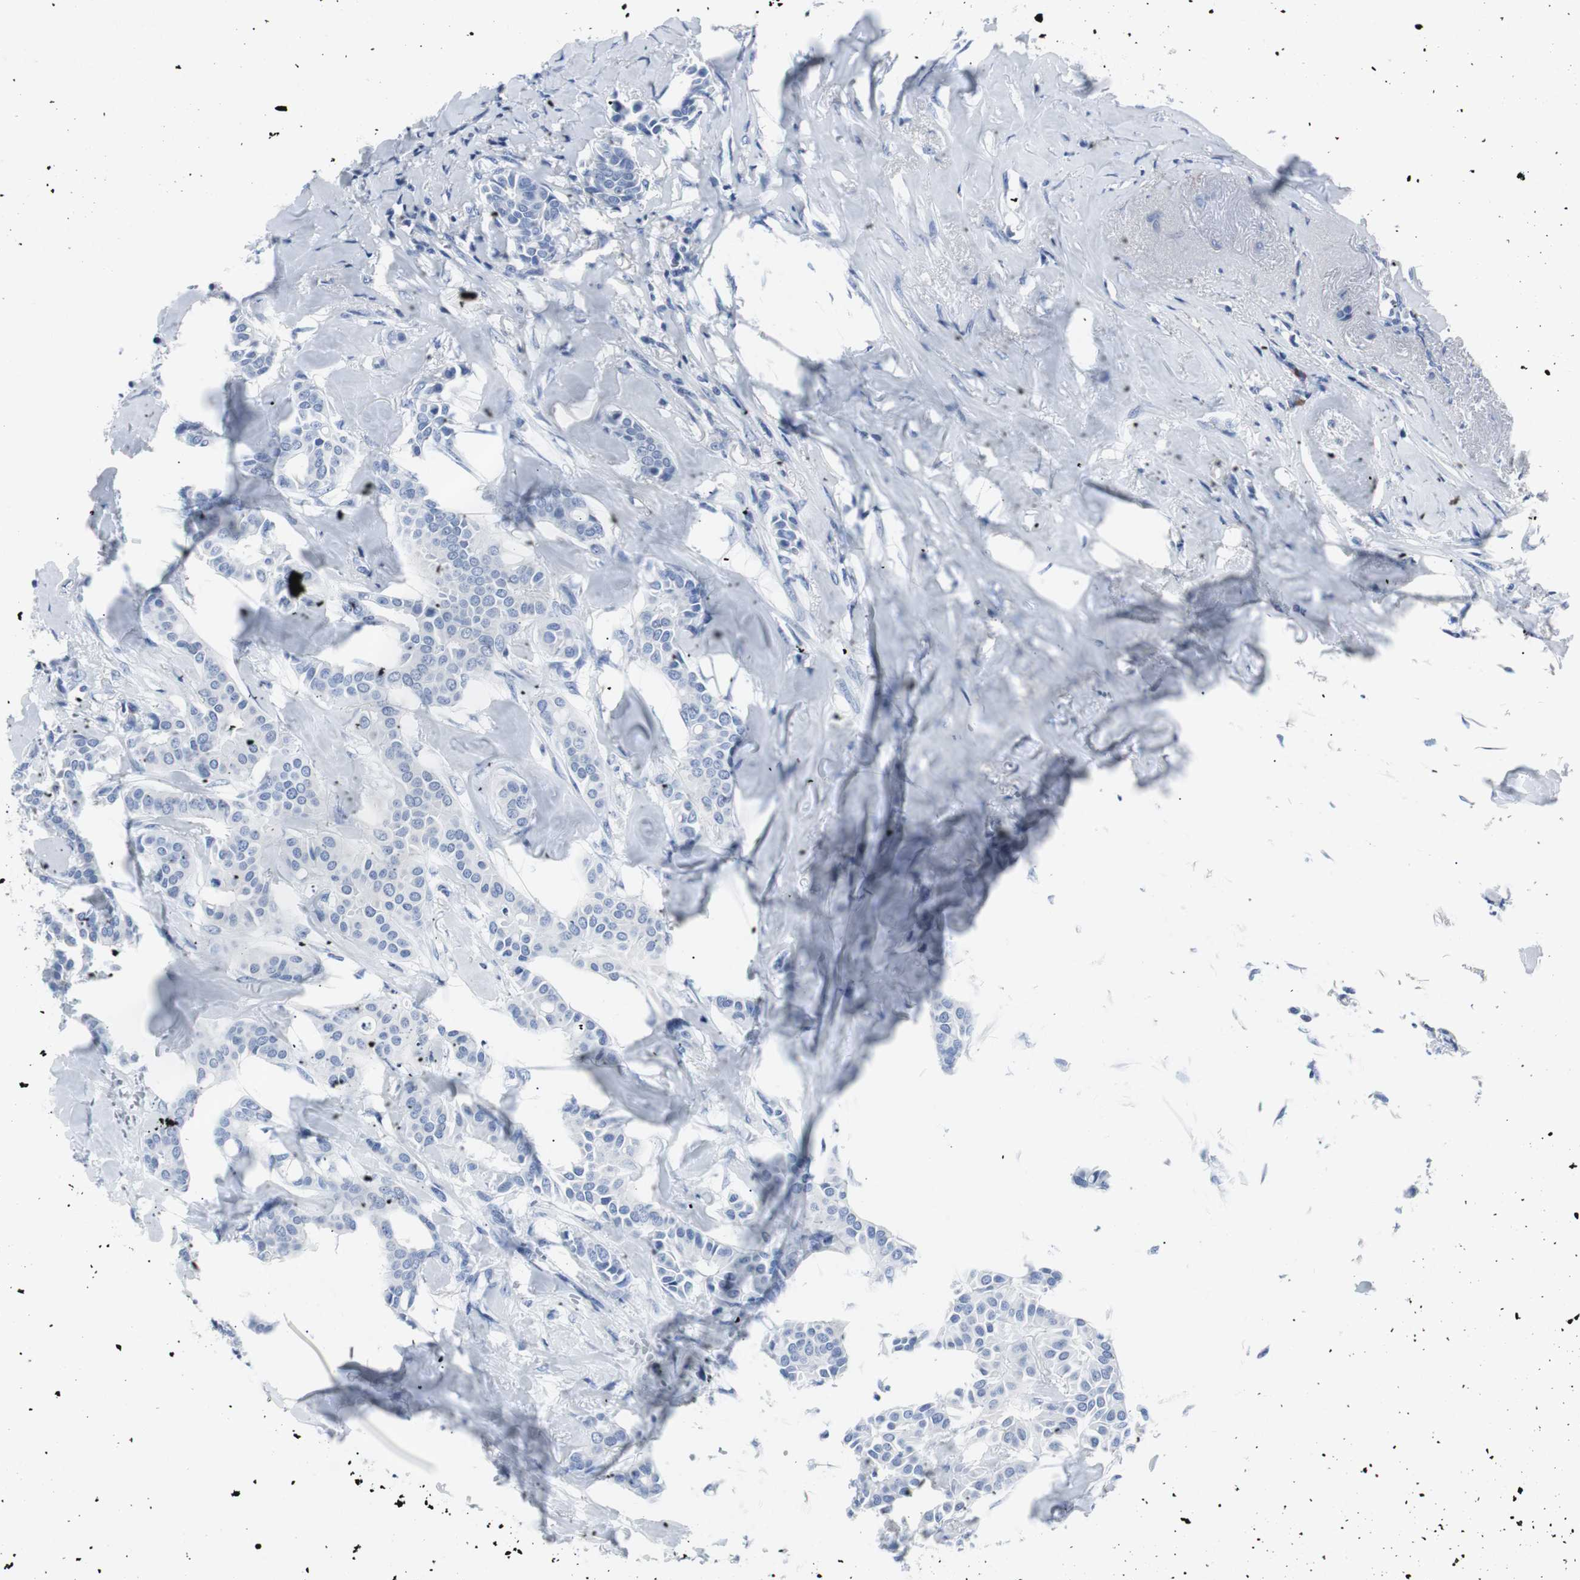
{"staining": {"intensity": "negative", "quantity": "none", "location": "none"}, "tissue": "head and neck cancer", "cell_type": "Tumor cells", "image_type": "cancer", "snomed": [{"axis": "morphology", "description": "Adenocarcinoma, NOS"}, {"axis": "topography", "description": "Salivary gland"}, {"axis": "topography", "description": "Head-Neck"}], "caption": "High magnification brightfield microscopy of head and neck adenocarcinoma stained with DAB (brown) and counterstained with hematoxylin (blue): tumor cells show no significant expression. The staining was performed using DAB (3,3'-diaminobenzidine) to visualize the protein expression in brown, while the nuclei were stained in blue with hematoxylin (Magnification: 20x).", "gene": "GAP43", "patient": {"sex": "female", "age": 59}}